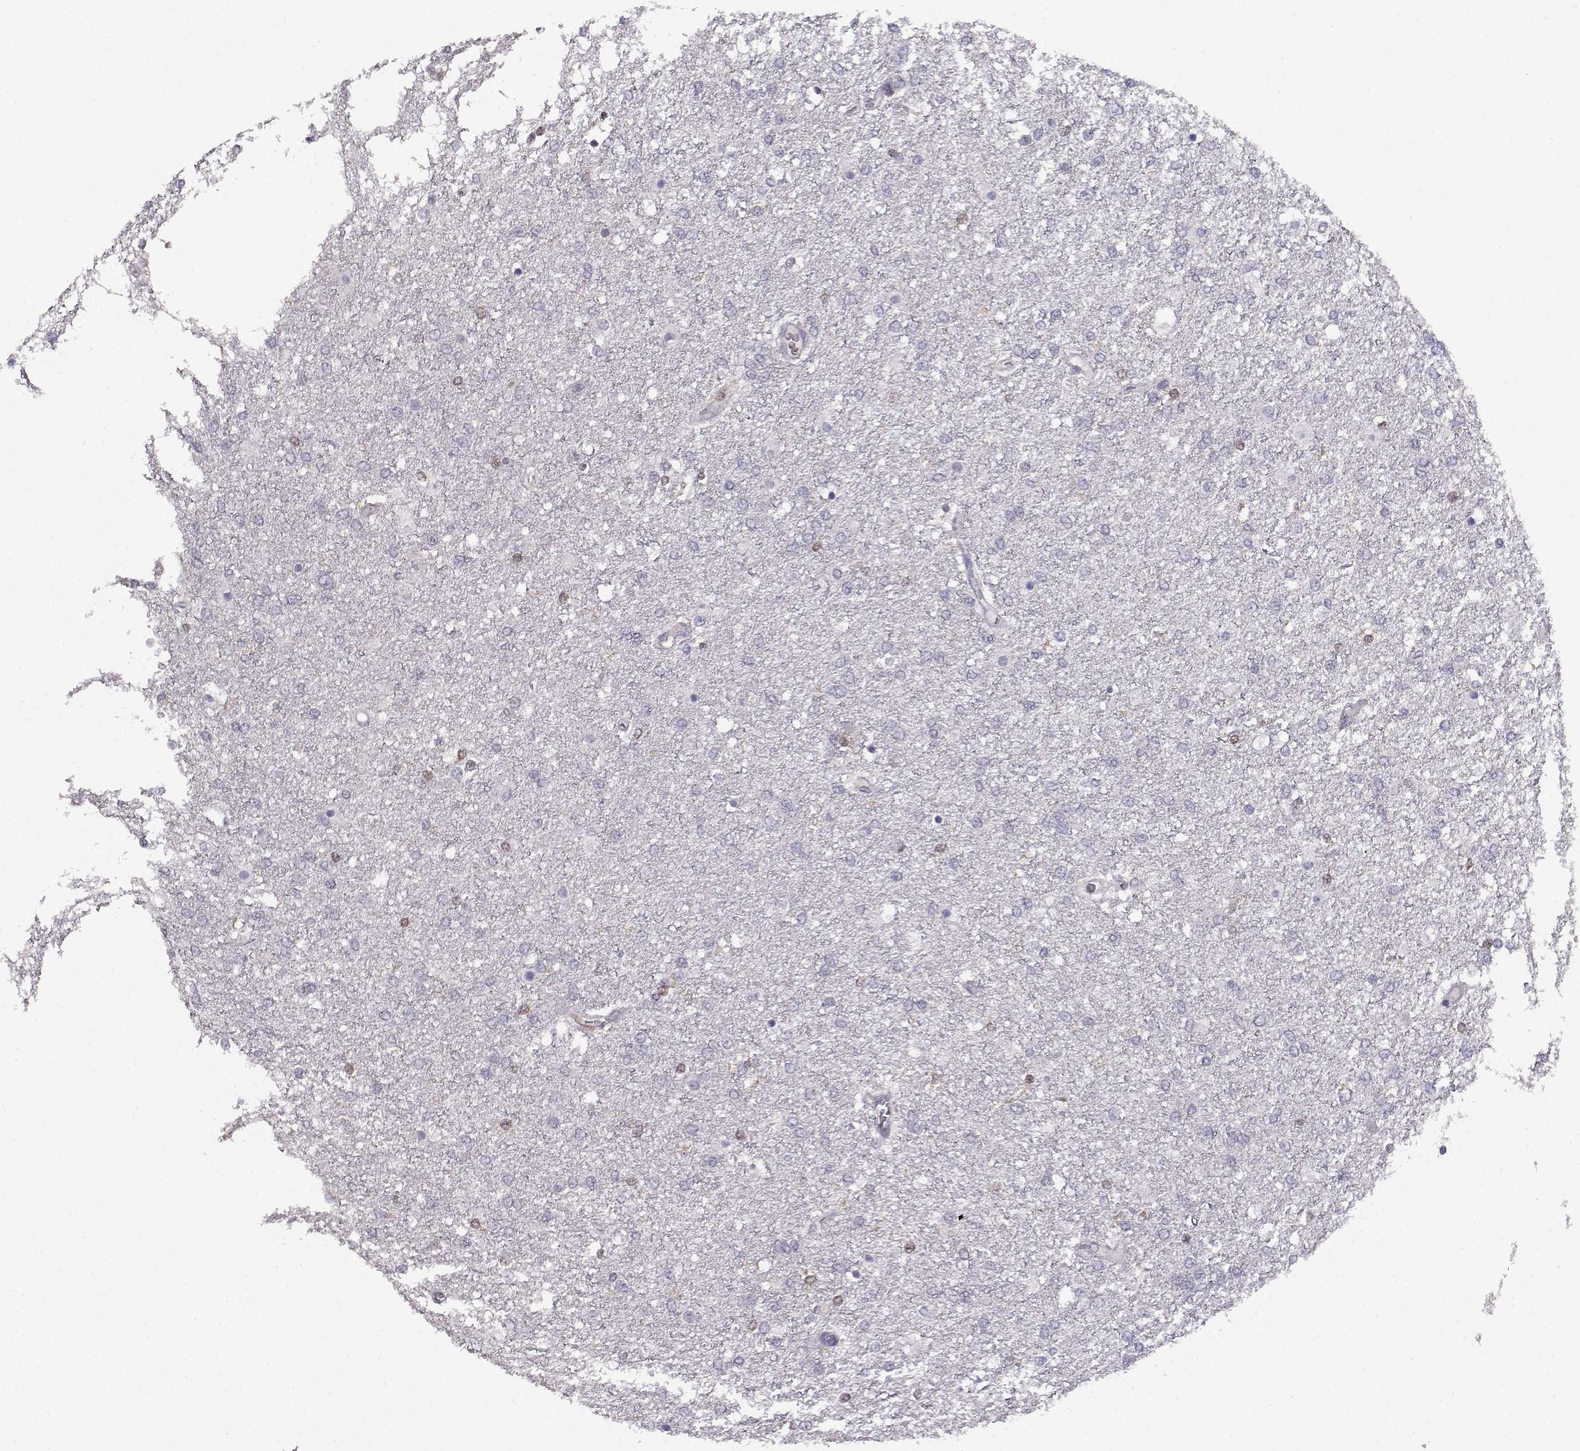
{"staining": {"intensity": "weak", "quantity": "<25%", "location": "cytoplasmic/membranous,nuclear"}, "tissue": "glioma", "cell_type": "Tumor cells", "image_type": "cancer", "snomed": [{"axis": "morphology", "description": "Glioma, malignant, High grade"}, {"axis": "topography", "description": "Brain"}], "caption": "A high-resolution micrograph shows immunohistochemistry staining of malignant high-grade glioma, which shows no significant positivity in tumor cells.", "gene": "AKR1B1", "patient": {"sex": "female", "age": 61}}